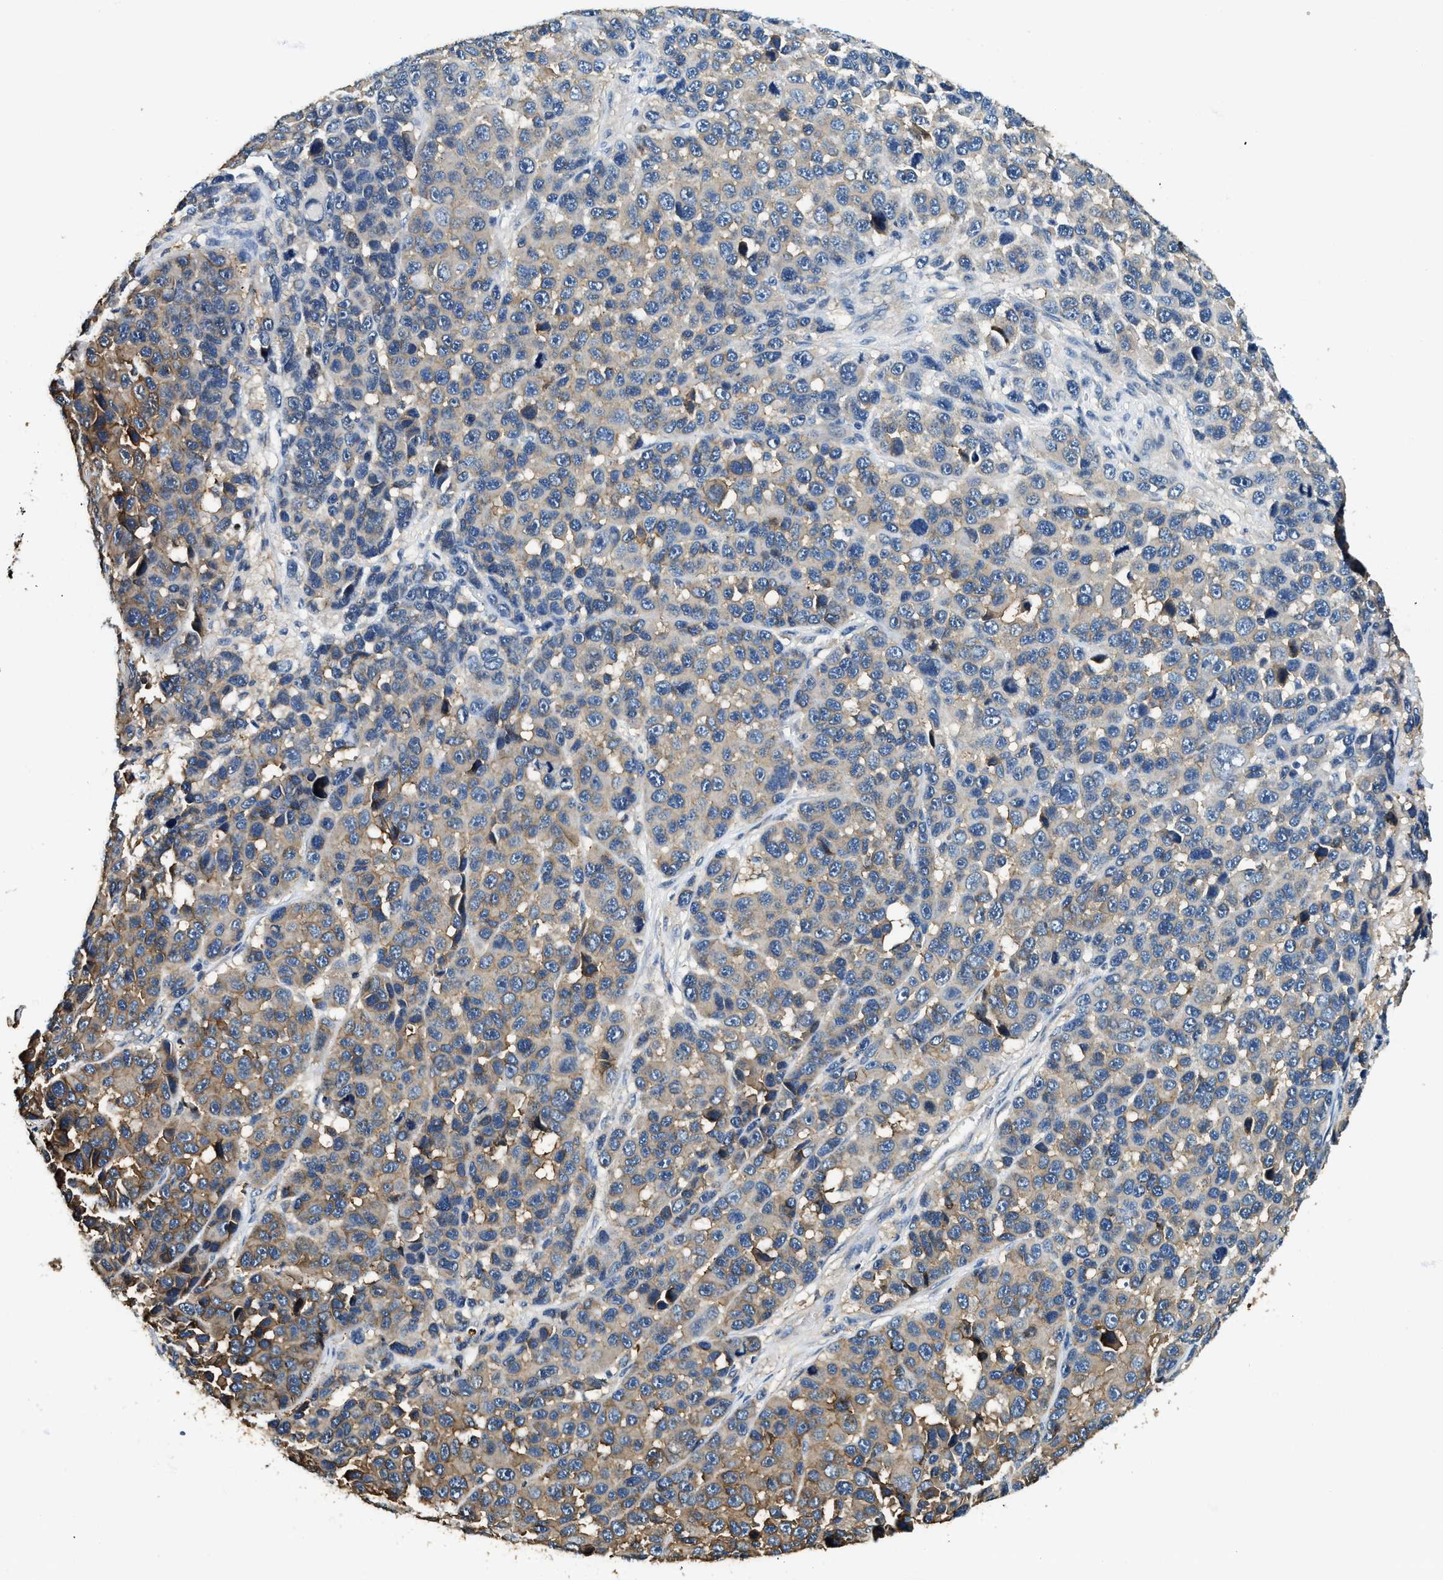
{"staining": {"intensity": "weak", "quantity": "25%-75%", "location": "cytoplasmic/membranous"}, "tissue": "melanoma", "cell_type": "Tumor cells", "image_type": "cancer", "snomed": [{"axis": "morphology", "description": "Malignant melanoma, NOS"}, {"axis": "topography", "description": "Skin"}], "caption": "Protein analysis of malignant melanoma tissue reveals weak cytoplasmic/membranous positivity in approximately 25%-75% of tumor cells. The protein of interest is shown in brown color, while the nuclei are stained blue.", "gene": "ANXA3", "patient": {"sex": "male", "age": 53}}